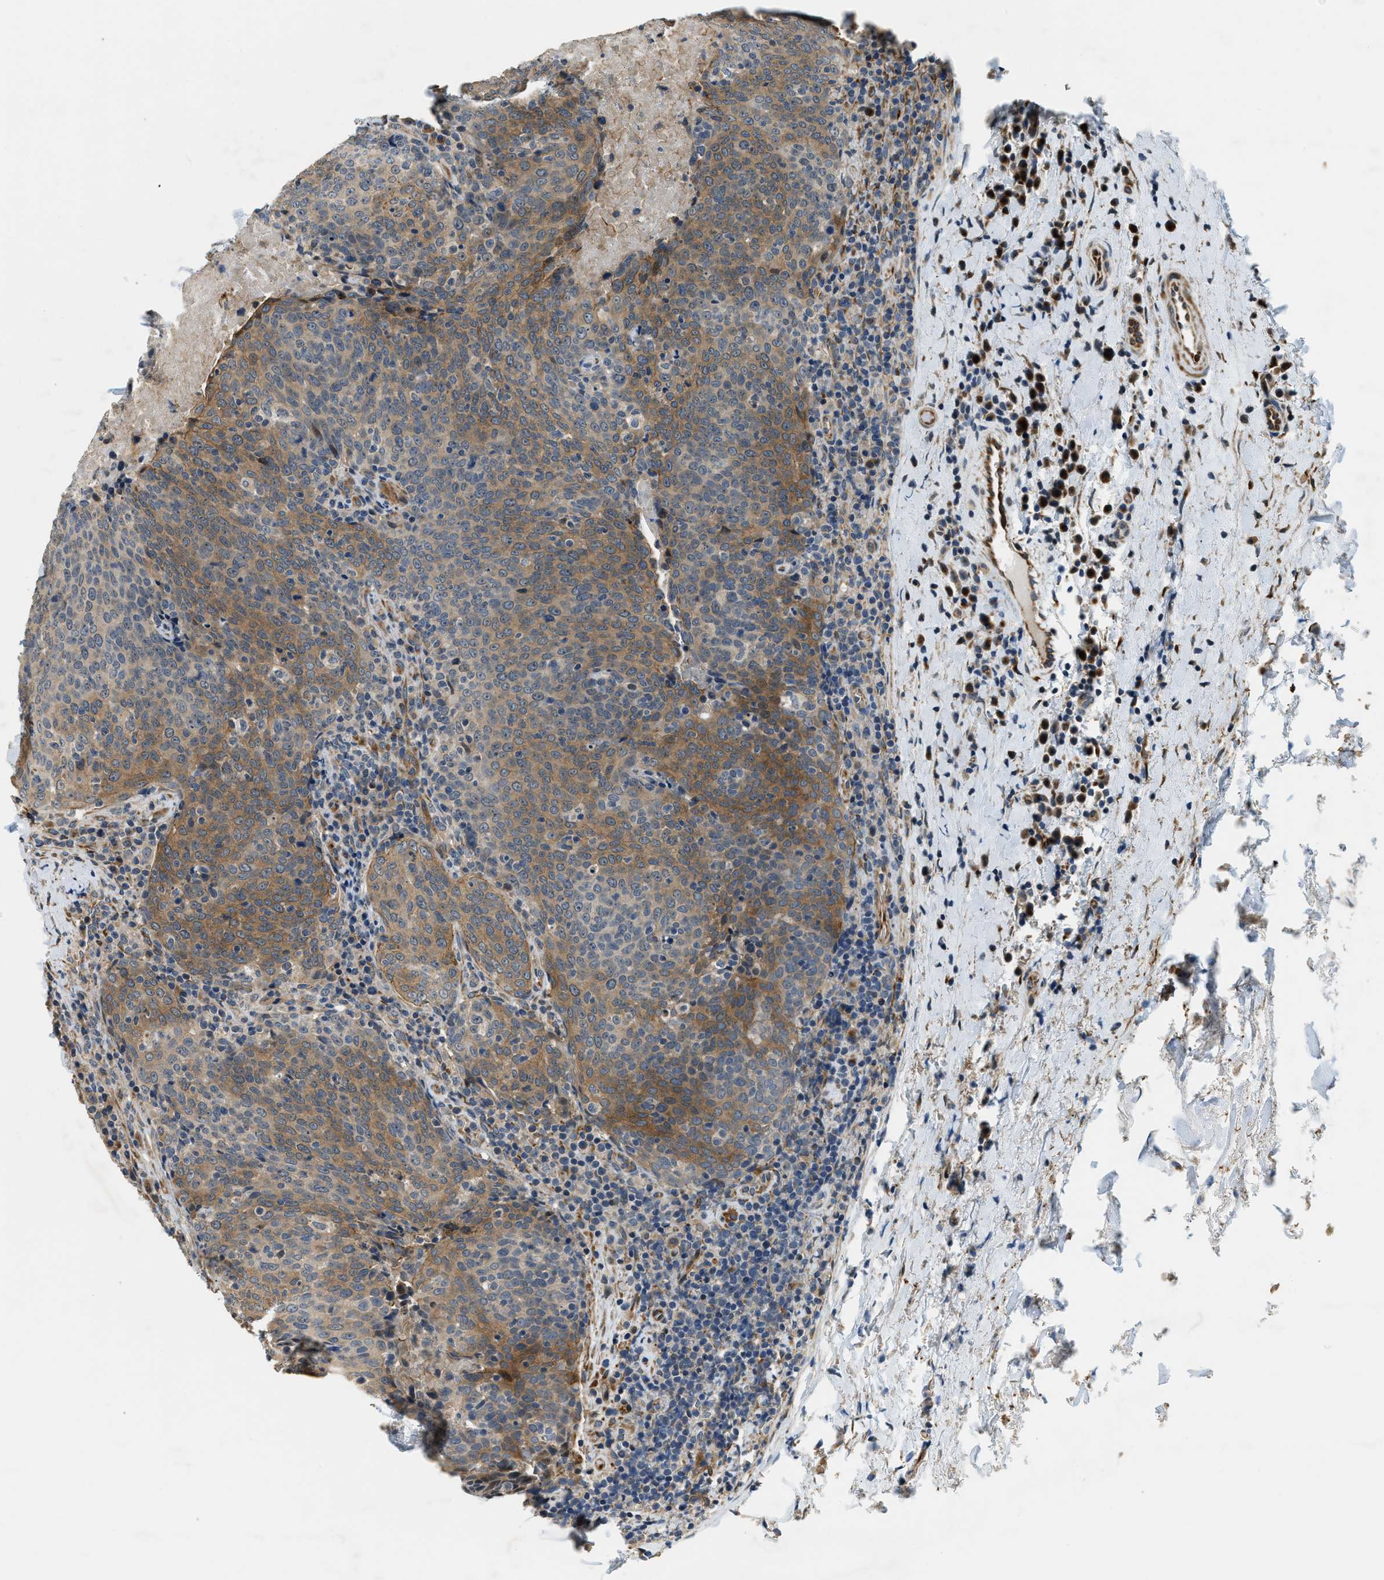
{"staining": {"intensity": "moderate", "quantity": ">75%", "location": "cytoplasmic/membranous"}, "tissue": "head and neck cancer", "cell_type": "Tumor cells", "image_type": "cancer", "snomed": [{"axis": "morphology", "description": "Squamous cell carcinoma, NOS"}, {"axis": "morphology", "description": "Squamous cell carcinoma, metastatic, NOS"}, {"axis": "topography", "description": "Lymph node"}, {"axis": "topography", "description": "Head-Neck"}], "caption": "Moderate cytoplasmic/membranous positivity for a protein is identified in about >75% of tumor cells of squamous cell carcinoma (head and neck) using immunohistochemistry (IHC).", "gene": "ALOX12", "patient": {"sex": "male", "age": 62}}